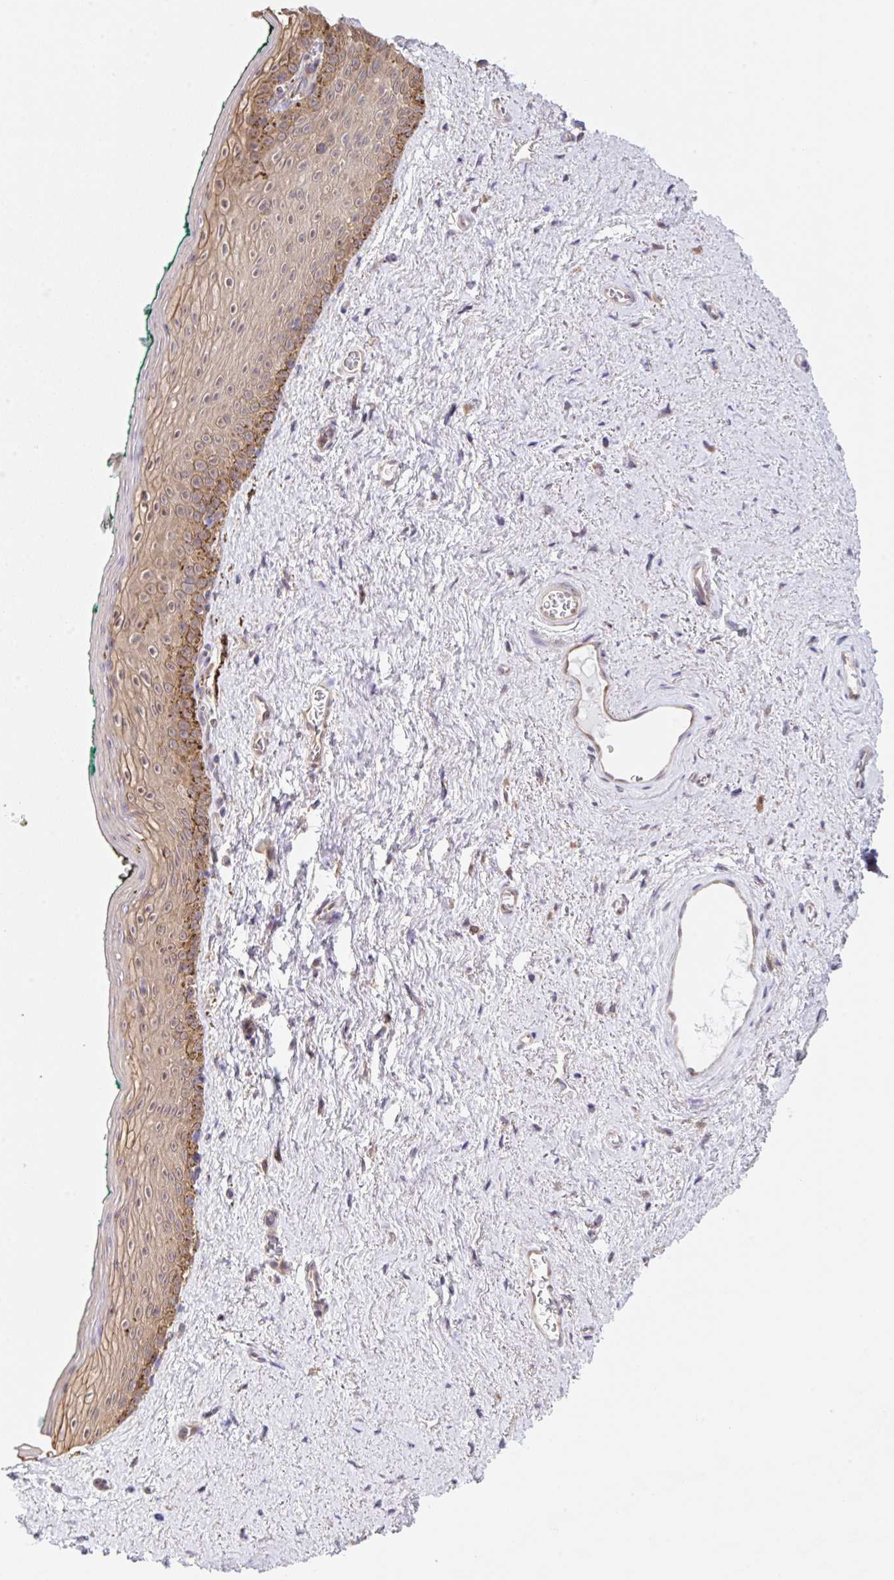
{"staining": {"intensity": "weak", "quantity": "25%-75%", "location": "cytoplasmic/membranous,nuclear"}, "tissue": "vagina", "cell_type": "Squamous epithelial cells", "image_type": "normal", "snomed": [{"axis": "morphology", "description": "Normal tissue, NOS"}, {"axis": "topography", "description": "Vulva"}, {"axis": "topography", "description": "Vagina"}, {"axis": "topography", "description": "Peripheral nerve tissue"}], "caption": "Immunohistochemical staining of normal vagina displays weak cytoplasmic/membranous,nuclear protein expression in approximately 25%-75% of squamous epithelial cells.", "gene": "TBPL2", "patient": {"sex": "female", "age": 66}}